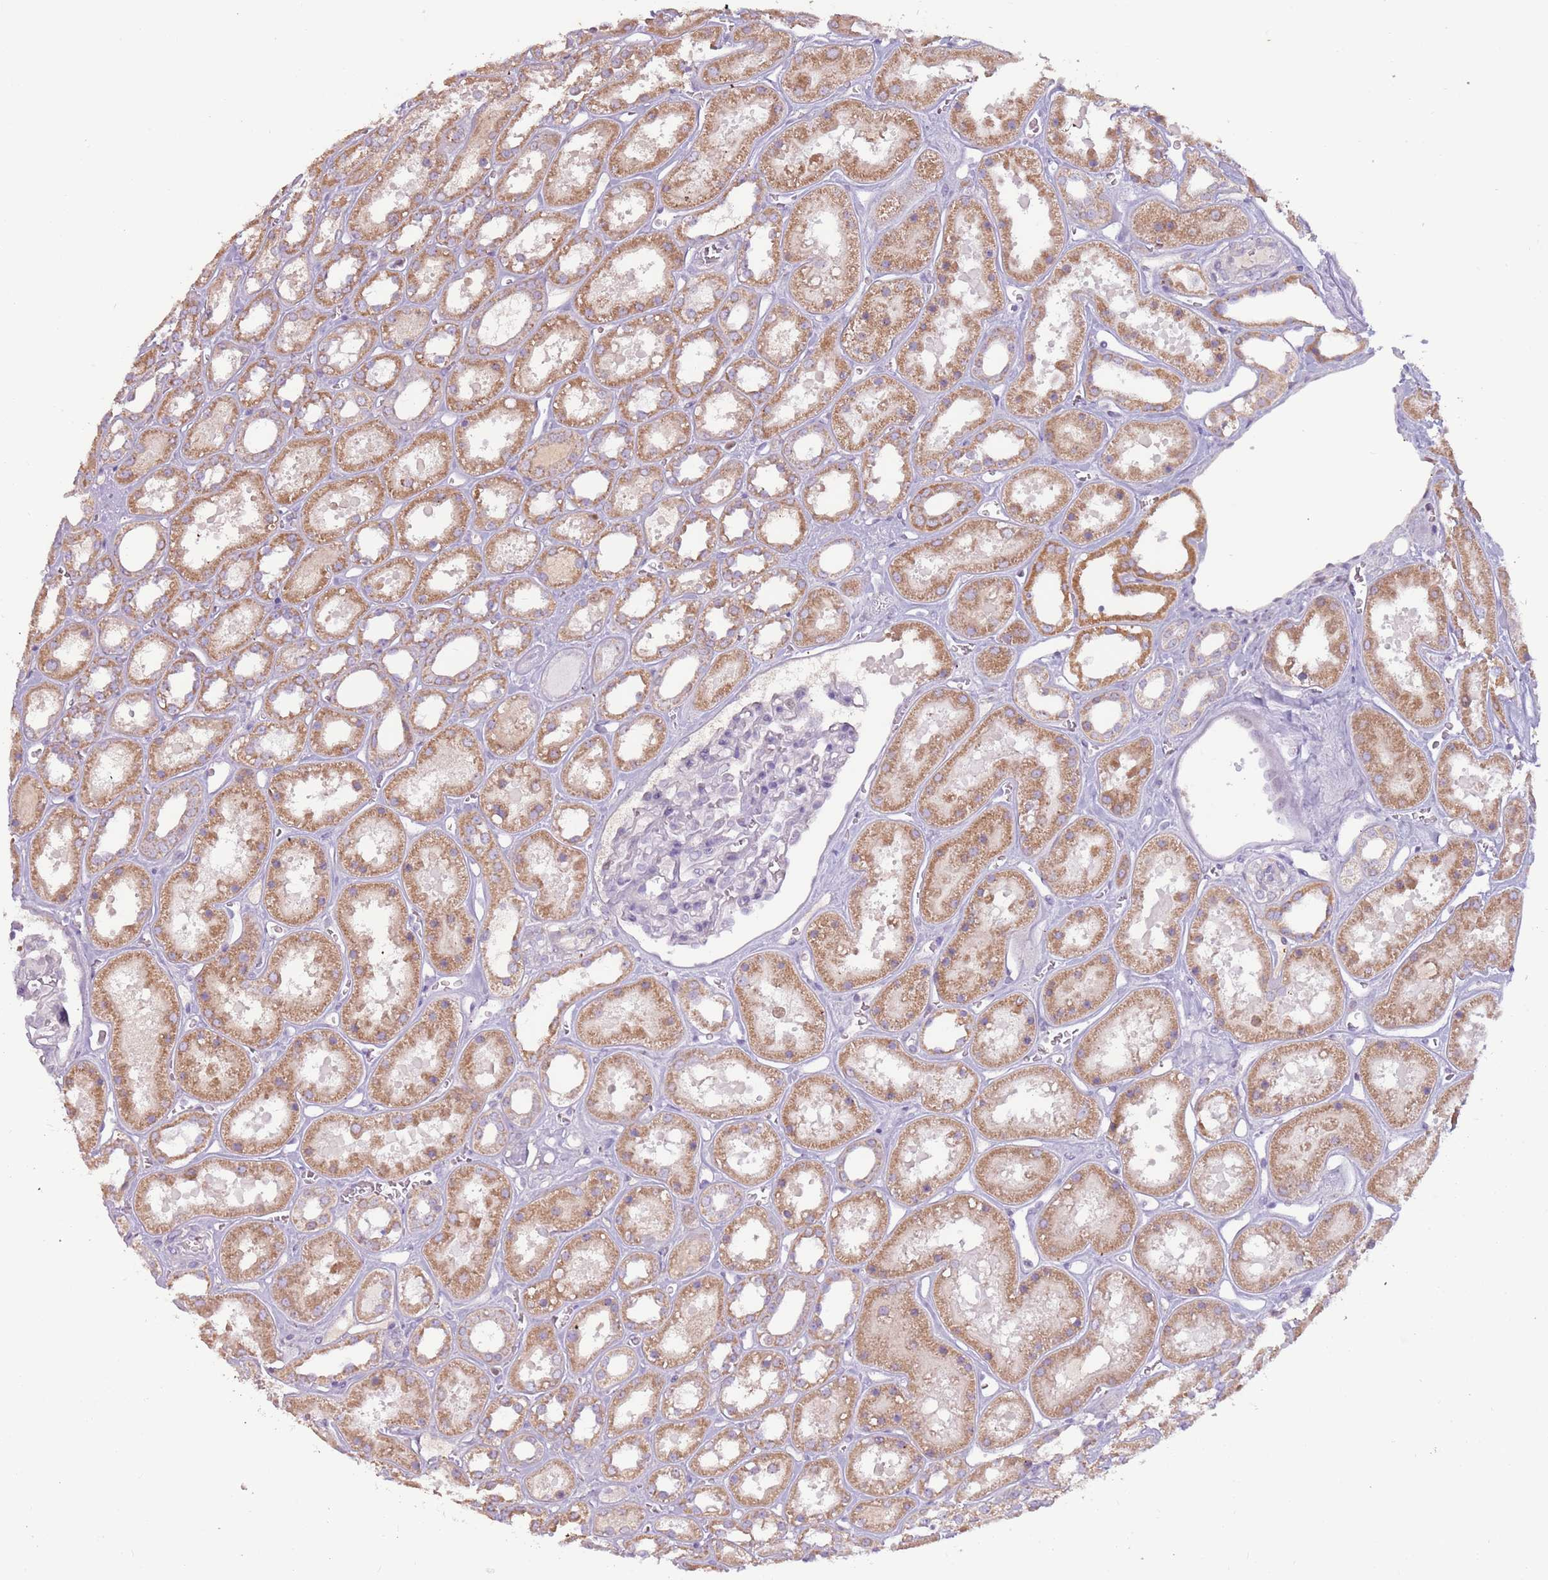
{"staining": {"intensity": "negative", "quantity": "none", "location": "none"}, "tissue": "kidney", "cell_type": "Cells in glomeruli", "image_type": "normal", "snomed": [{"axis": "morphology", "description": "Normal tissue, NOS"}, {"axis": "topography", "description": "Kidney"}], "caption": "A high-resolution photomicrograph shows immunohistochemistry staining of unremarkable kidney, which reveals no significant staining in cells in glomeruli.", "gene": "SYS1", "patient": {"sex": "female", "age": 41}}